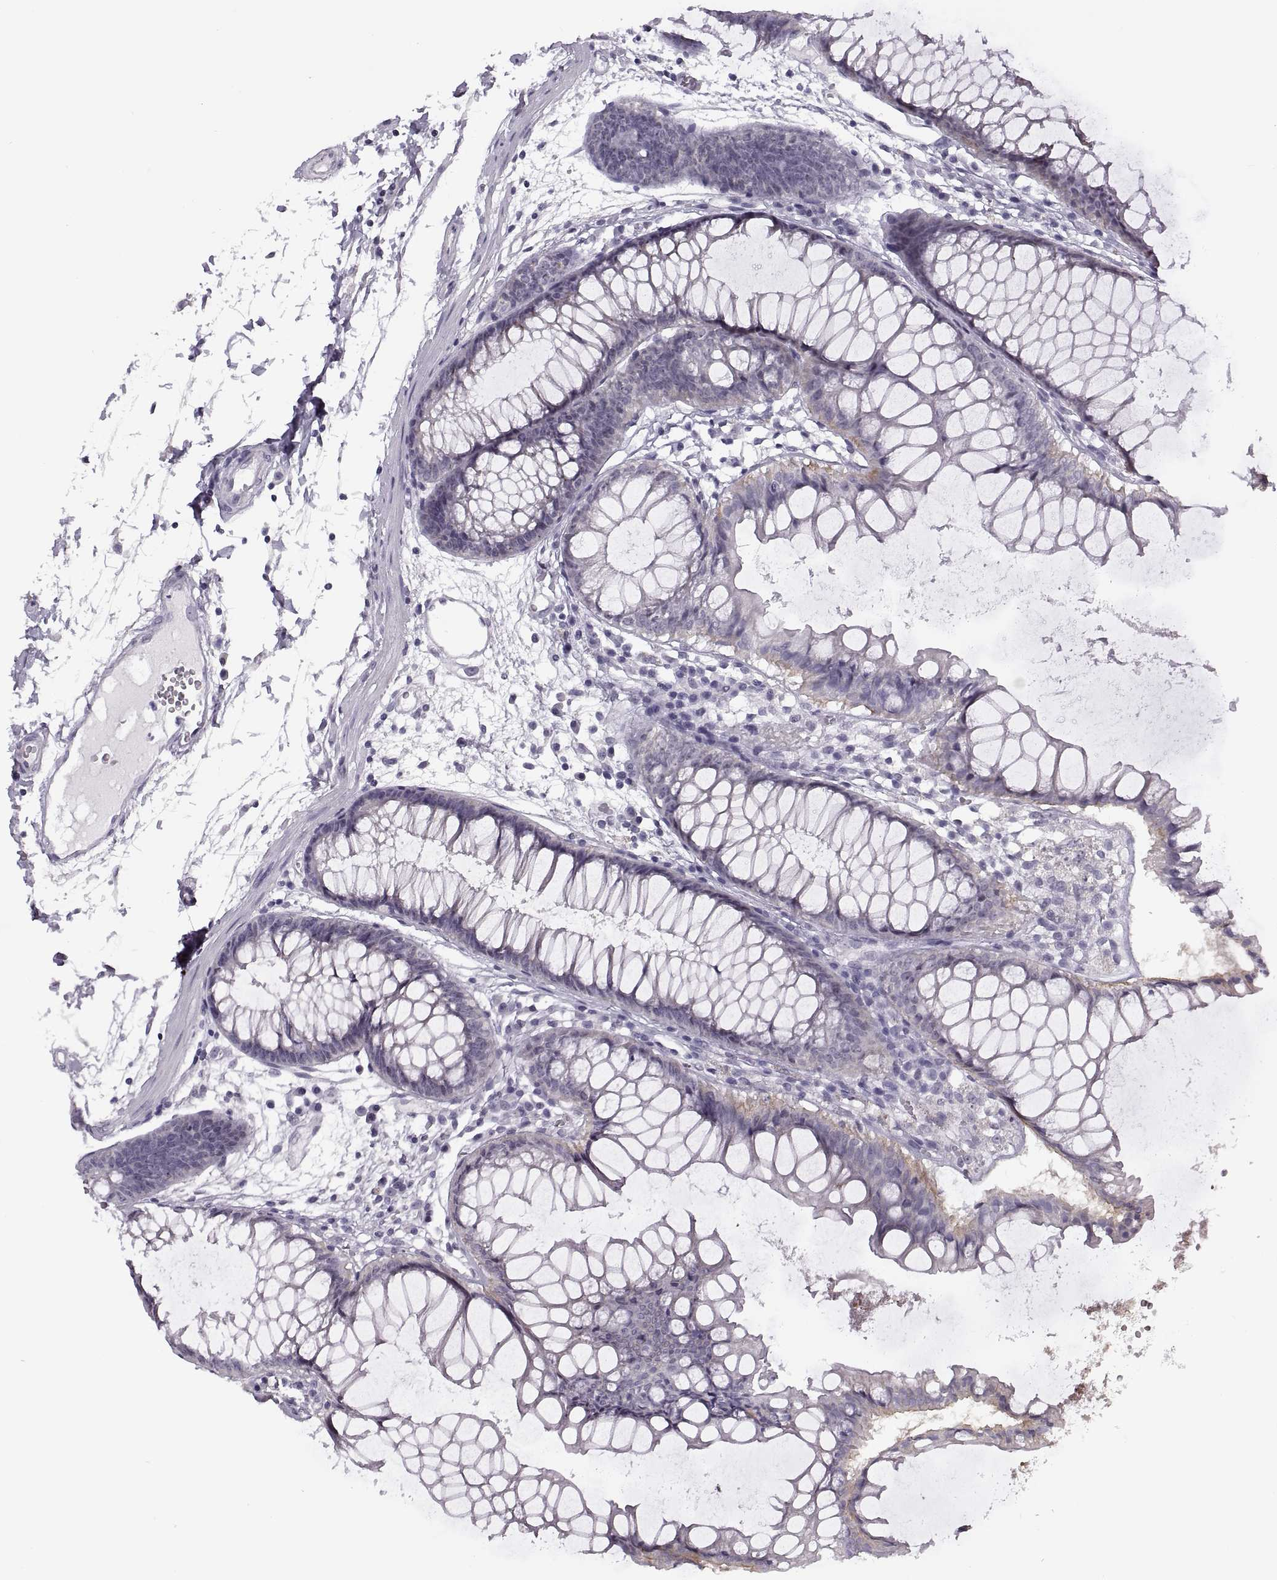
{"staining": {"intensity": "negative", "quantity": "none", "location": "none"}, "tissue": "colon", "cell_type": "Endothelial cells", "image_type": "normal", "snomed": [{"axis": "morphology", "description": "Normal tissue, NOS"}, {"axis": "morphology", "description": "Adenocarcinoma, NOS"}, {"axis": "topography", "description": "Colon"}], "caption": "Immunohistochemistry (IHC) histopathology image of unremarkable human colon stained for a protein (brown), which demonstrates no staining in endothelial cells. (Stains: DAB IHC with hematoxylin counter stain, Microscopy: brightfield microscopy at high magnification).", "gene": "TBC1D3B", "patient": {"sex": "male", "age": 65}}